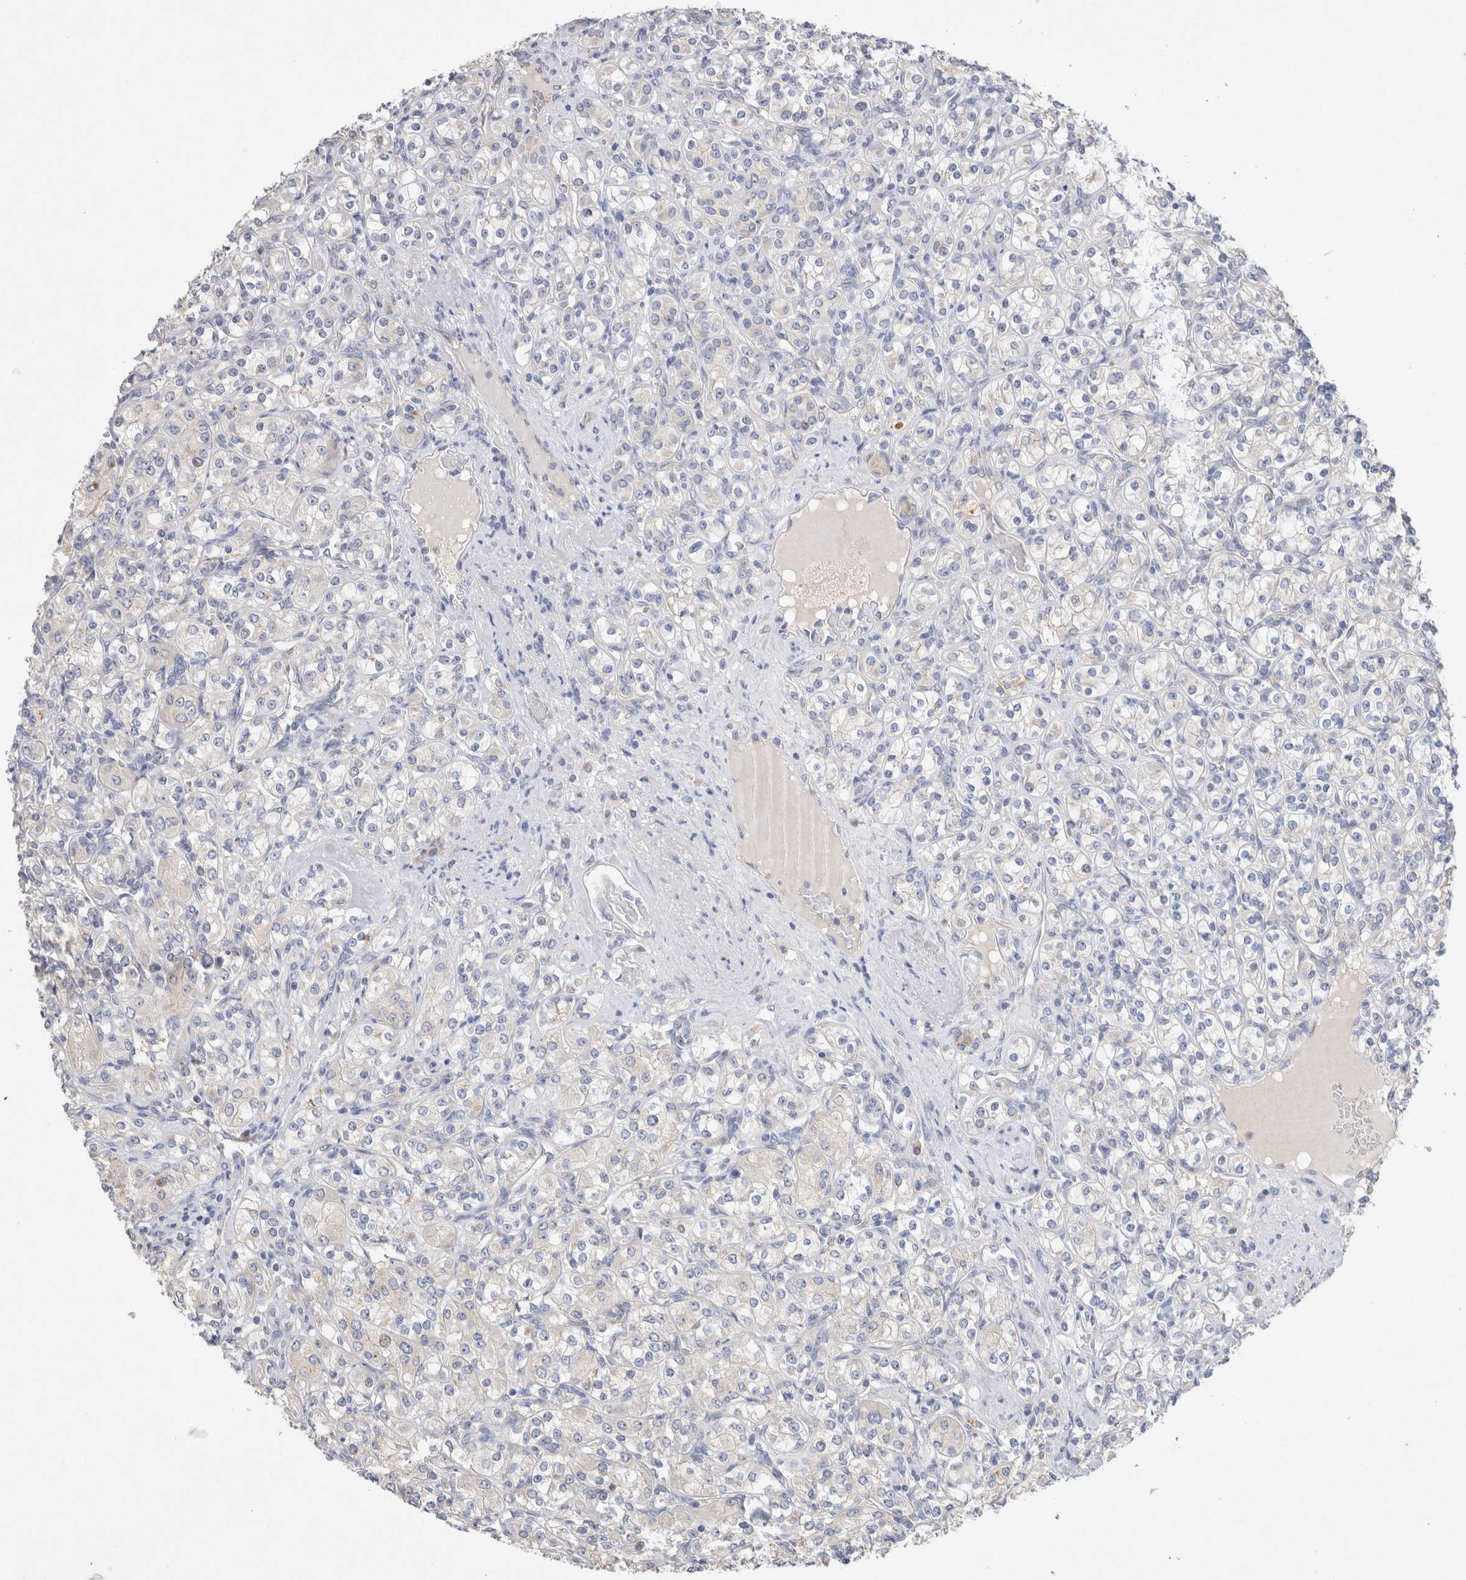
{"staining": {"intensity": "negative", "quantity": "none", "location": "none"}, "tissue": "renal cancer", "cell_type": "Tumor cells", "image_type": "cancer", "snomed": [{"axis": "morphology", "description": "Adenocarcinoma, NOS"}, {"axis": "topography", "description": "Kidney"}], "caption": "Protein analysis of renal cancer shows no significant staining in tumor cells. (DAB (3,3'-diaminobenzidine) immunohistochemistry (IHC) with hematoxylin counter stain).", "gene": "GAS1", "patient": {"sex": "male", "age": 77}}